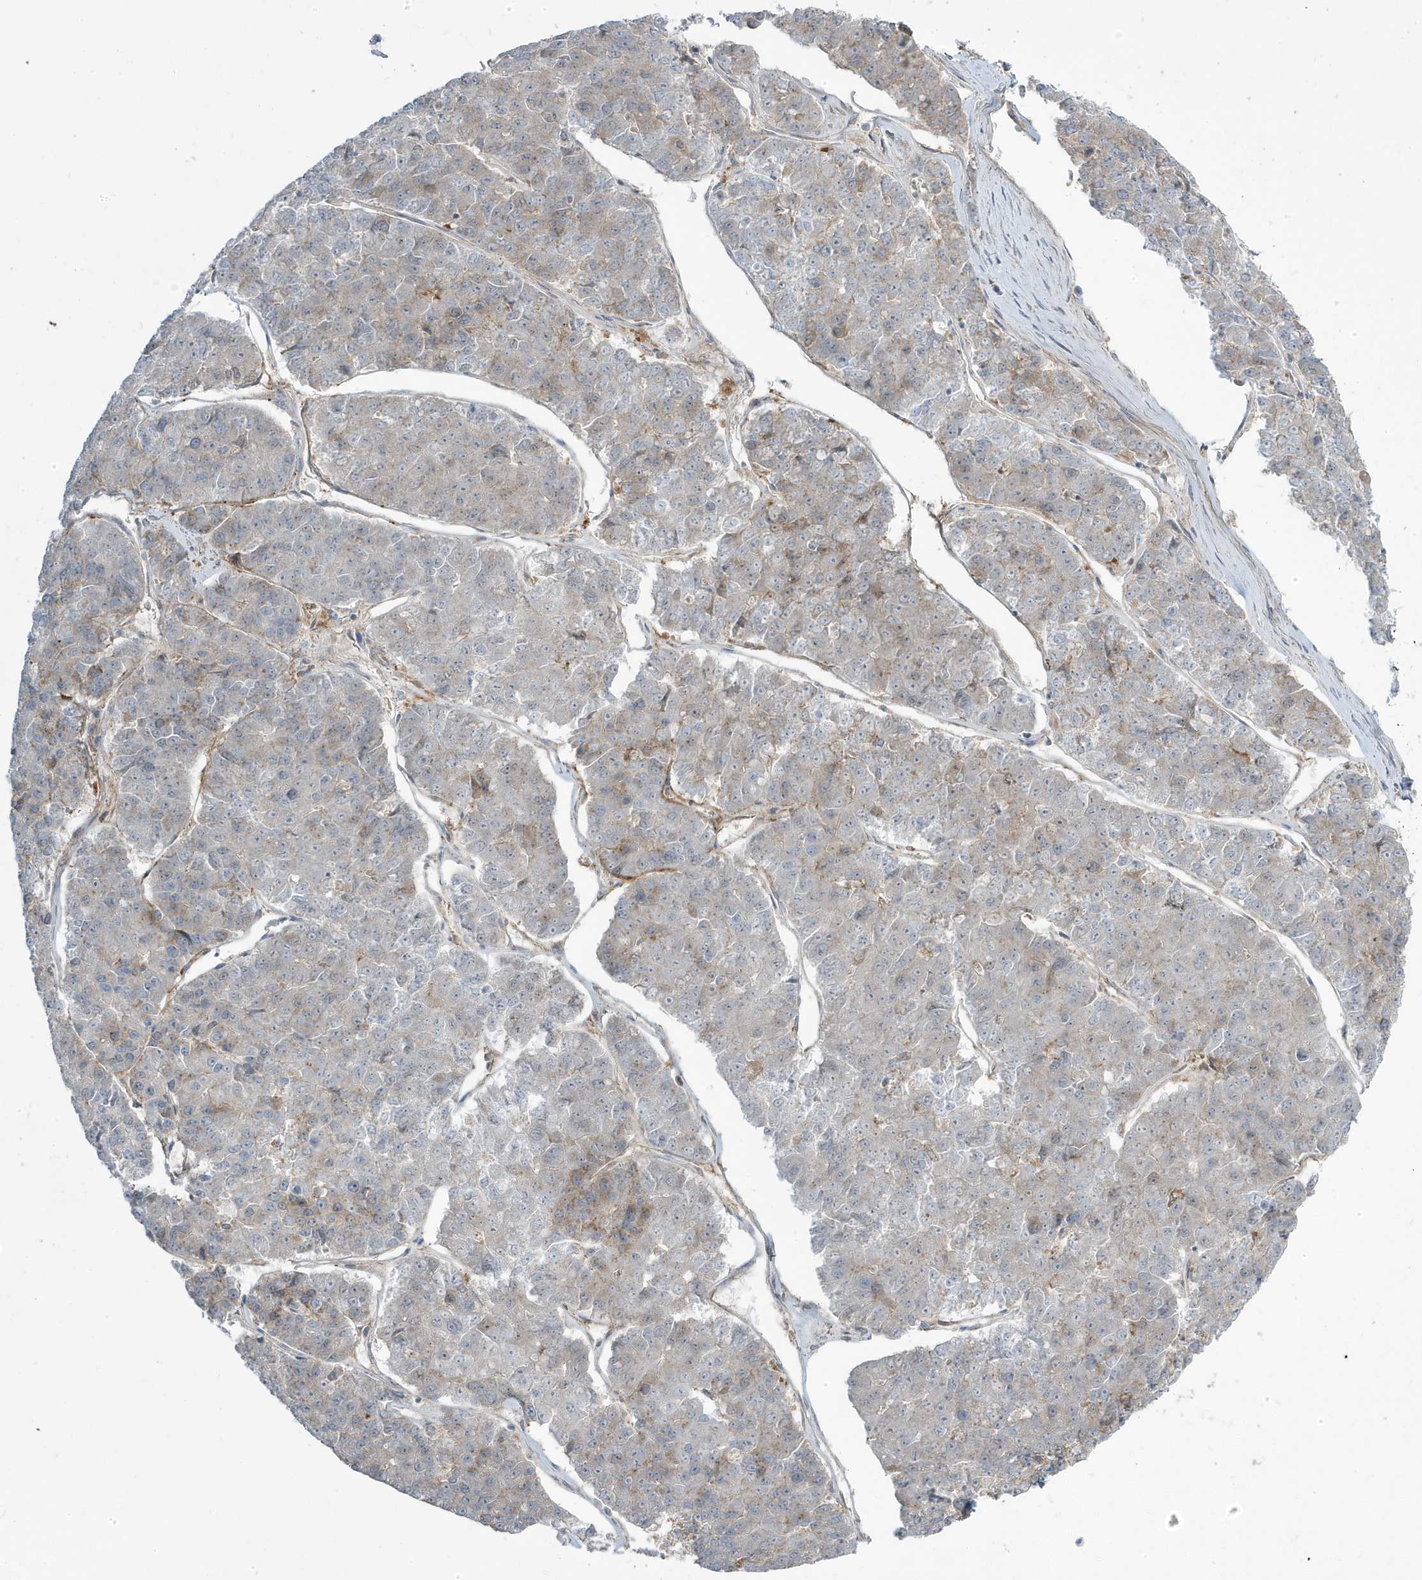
{"staining": {"intensity": "weak", "quantity": "<25%", "location": "cytoplasmic/membranous"}, "tissue": "pancreatic cancer", "cell_type": "Tumor cells", "image_type": "cancer", "snomed": [{"axis": "morphology", "description": "Adenocarcinoma, NOS"}, {"axis": "topography", "description": "Pancreas"}], "caption": "The immunohistochemistry (IHC) micrograph has no significant positivity in tumor cells of pancreatic adenocarcinoma tissue.", "gene": "STAM", "patient": {"sex": "male", "age": 50}}